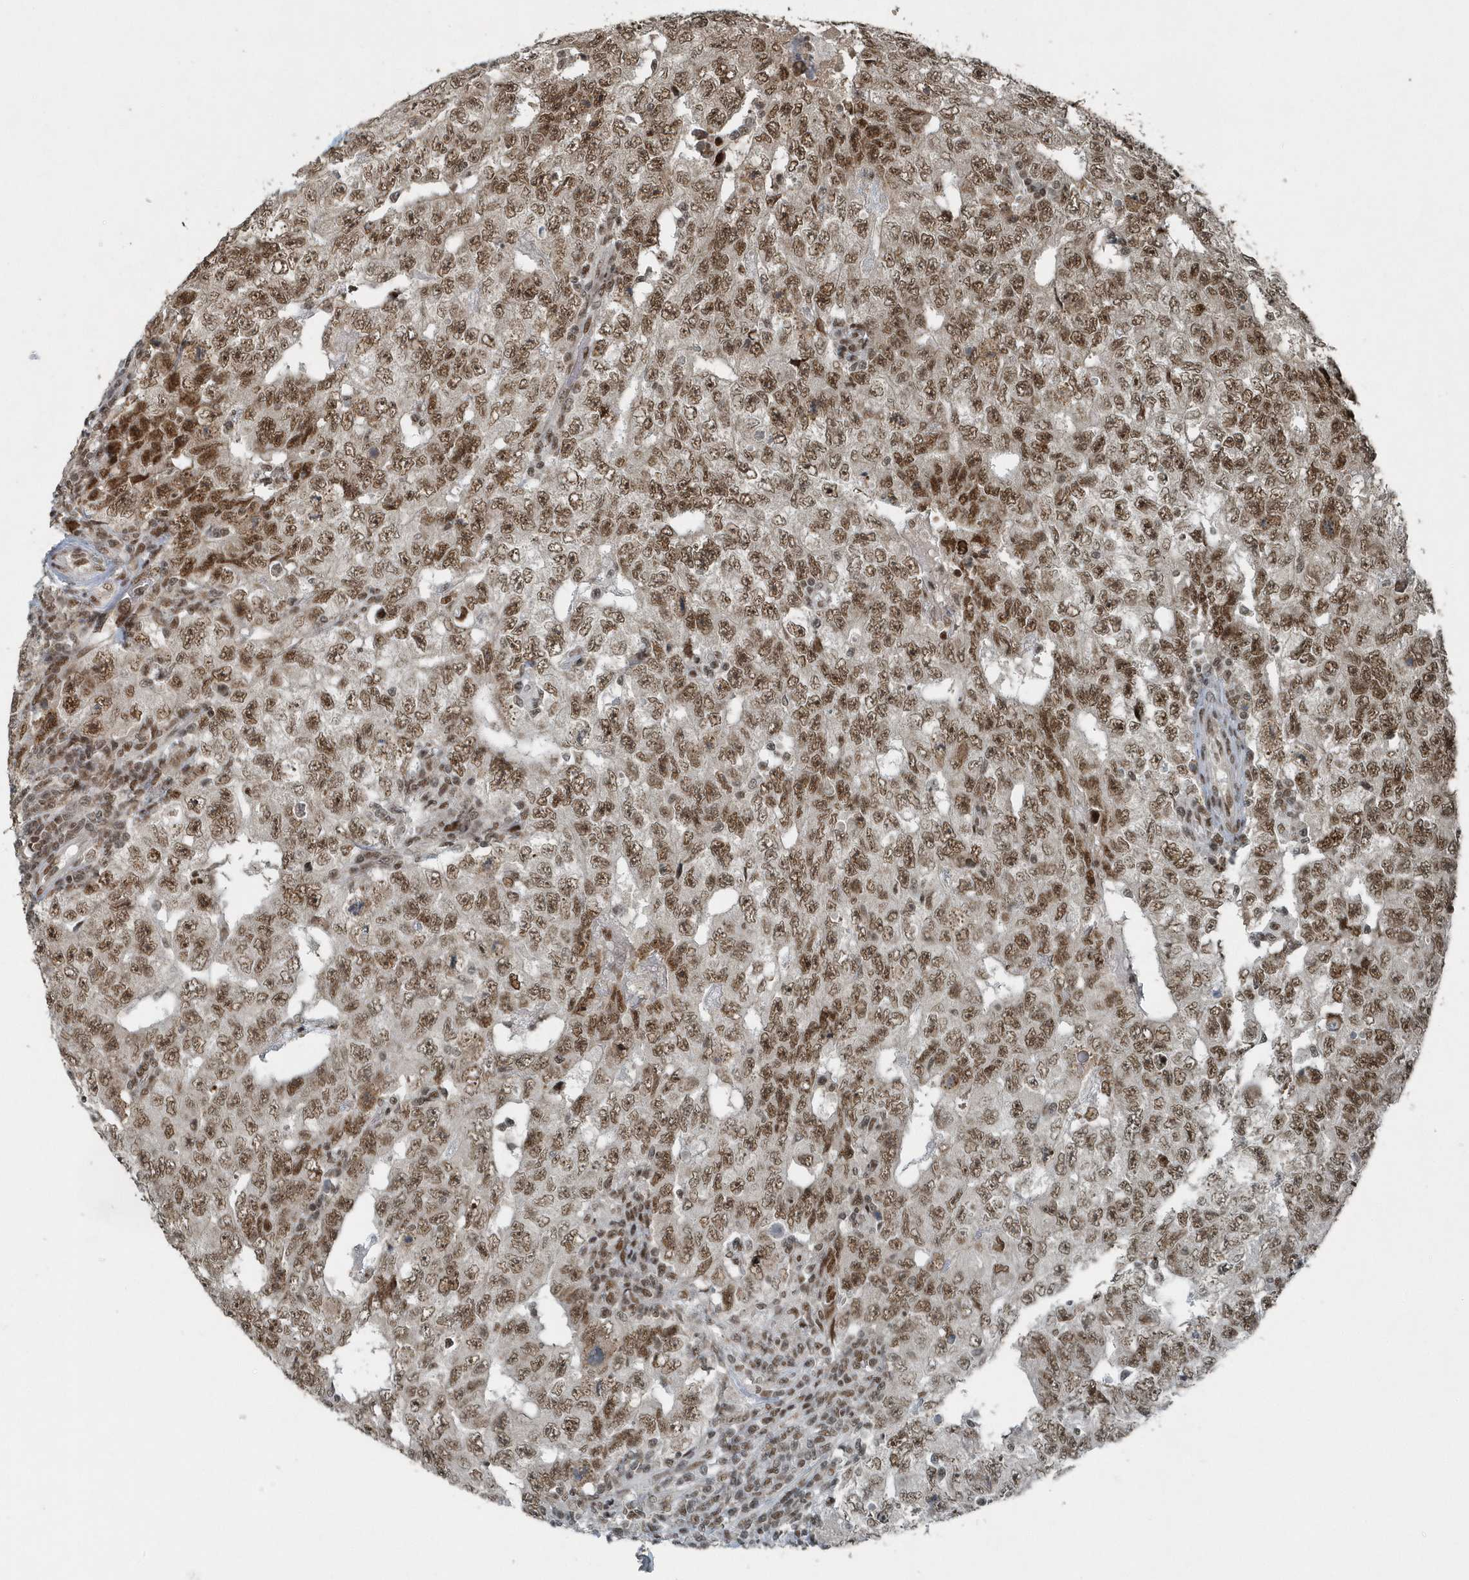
{"staining": {"intensity": "strong", "quantity": ">75%", "location": "nuclear"}, "tissue": "testis cancer", "cell_type": "Tumor cells", "image_type": "cancer", "snomed": [{"axis": "morphology", "description": "Carcinoma, Embryonal, NOS"}, {"axis": "topography", "description": "Testis"}], "caption": "Immunohistochemical staining of human testis embryonal carcinoma shows high levels of strong nuclear protein positivity in about >75% of tumor cells.", "gene": "YTHDC1", "patient": {"sex": "male", "age": 26}}